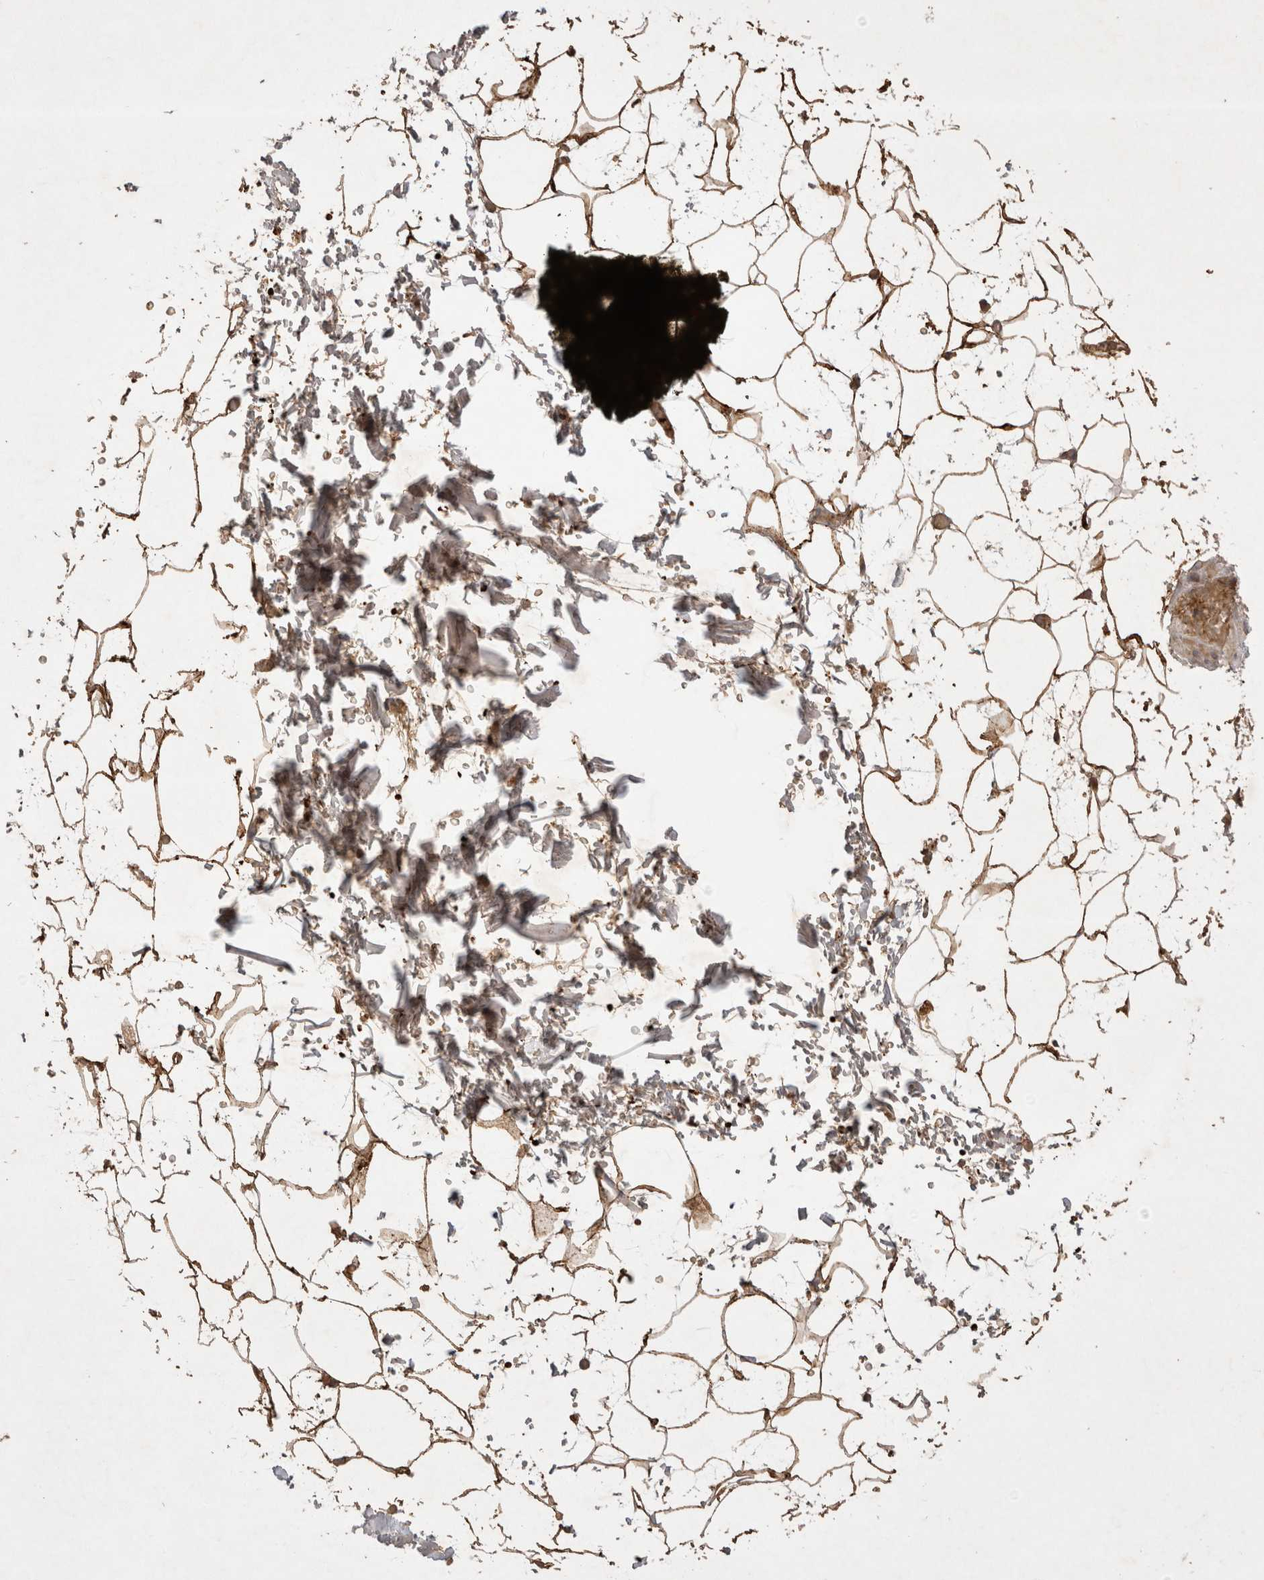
{"staining": {"intensity": "moderate", "quantity": ">75%", "location": "cytoplasmic/membranous"}, "tissue": "adipose tissue", "cell_type": "Adipocytes", "image_type": "normal", "snomed": [{"axis": "morphology", "description": "Normal tissue, NOS"}, {"axis": "topography", "description": "Soft tissue"}], "caption": "Protein staining reveals moderate cytoplasmic/membranous expression in about >75% of adipocytes in unremarkable adipose tissue.", "gene": "FAM221A", "patient": {"sex": "male", "age": 72}}